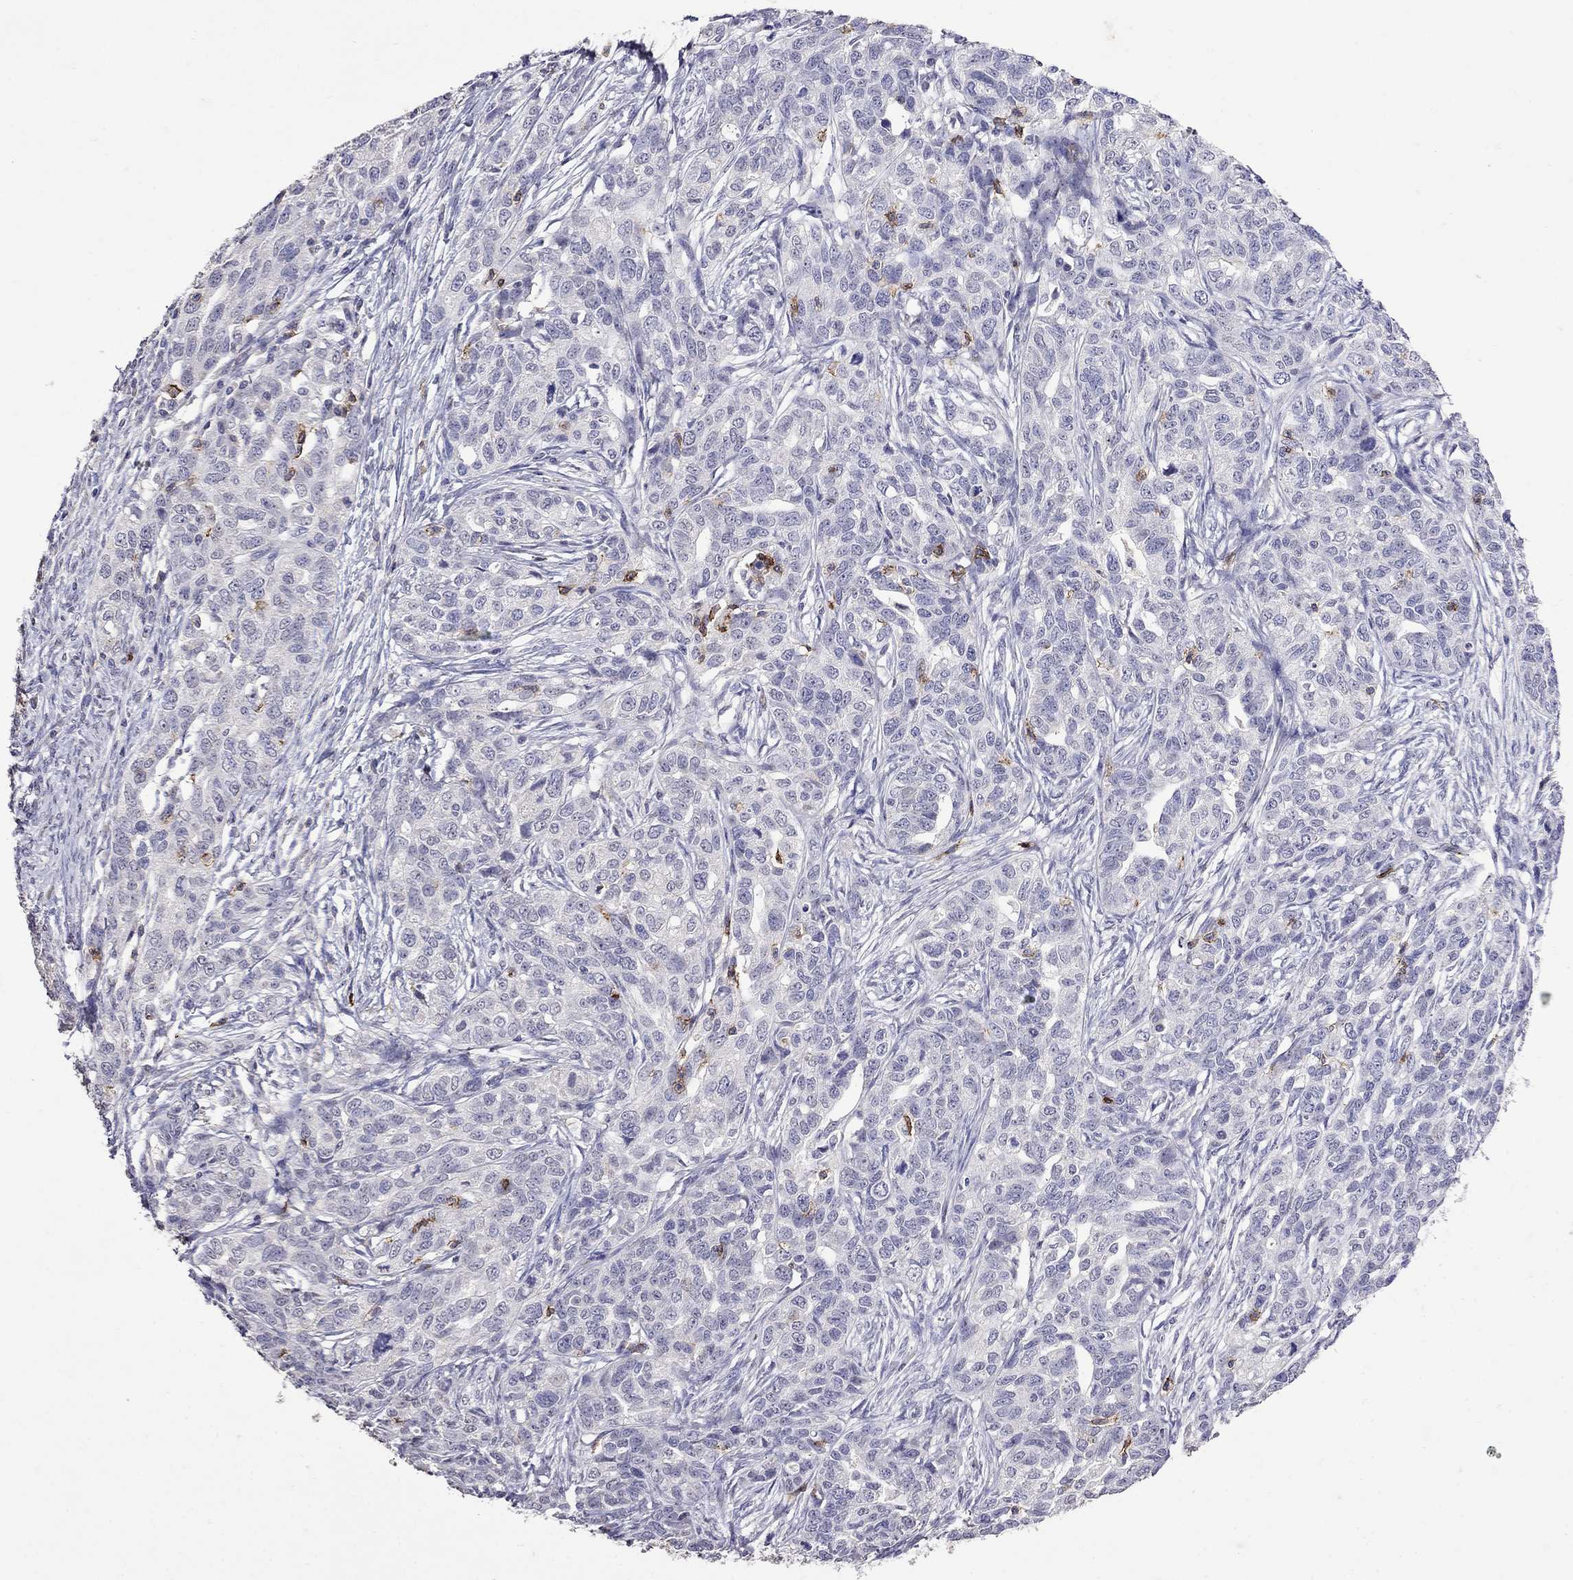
{"staining": {"intensity": "negative", "quantity": "none", "location": "none"}, "tissue": "ovarian cancer", "cell_type": "Tumor cells", "image_type": "cancer", "snomed": [{"axis": "morphology", "description": "Cystadenocarcinoma, serous, NOS"}, {"axis": "topography", "description": "Ovary"}], "caption": "IHC image of human ovarian cancer stained for a protein (brown), which displays no expression in tumor cells.", "gene": "CD8B", "patient": {"sex": "female", "age": 71}}